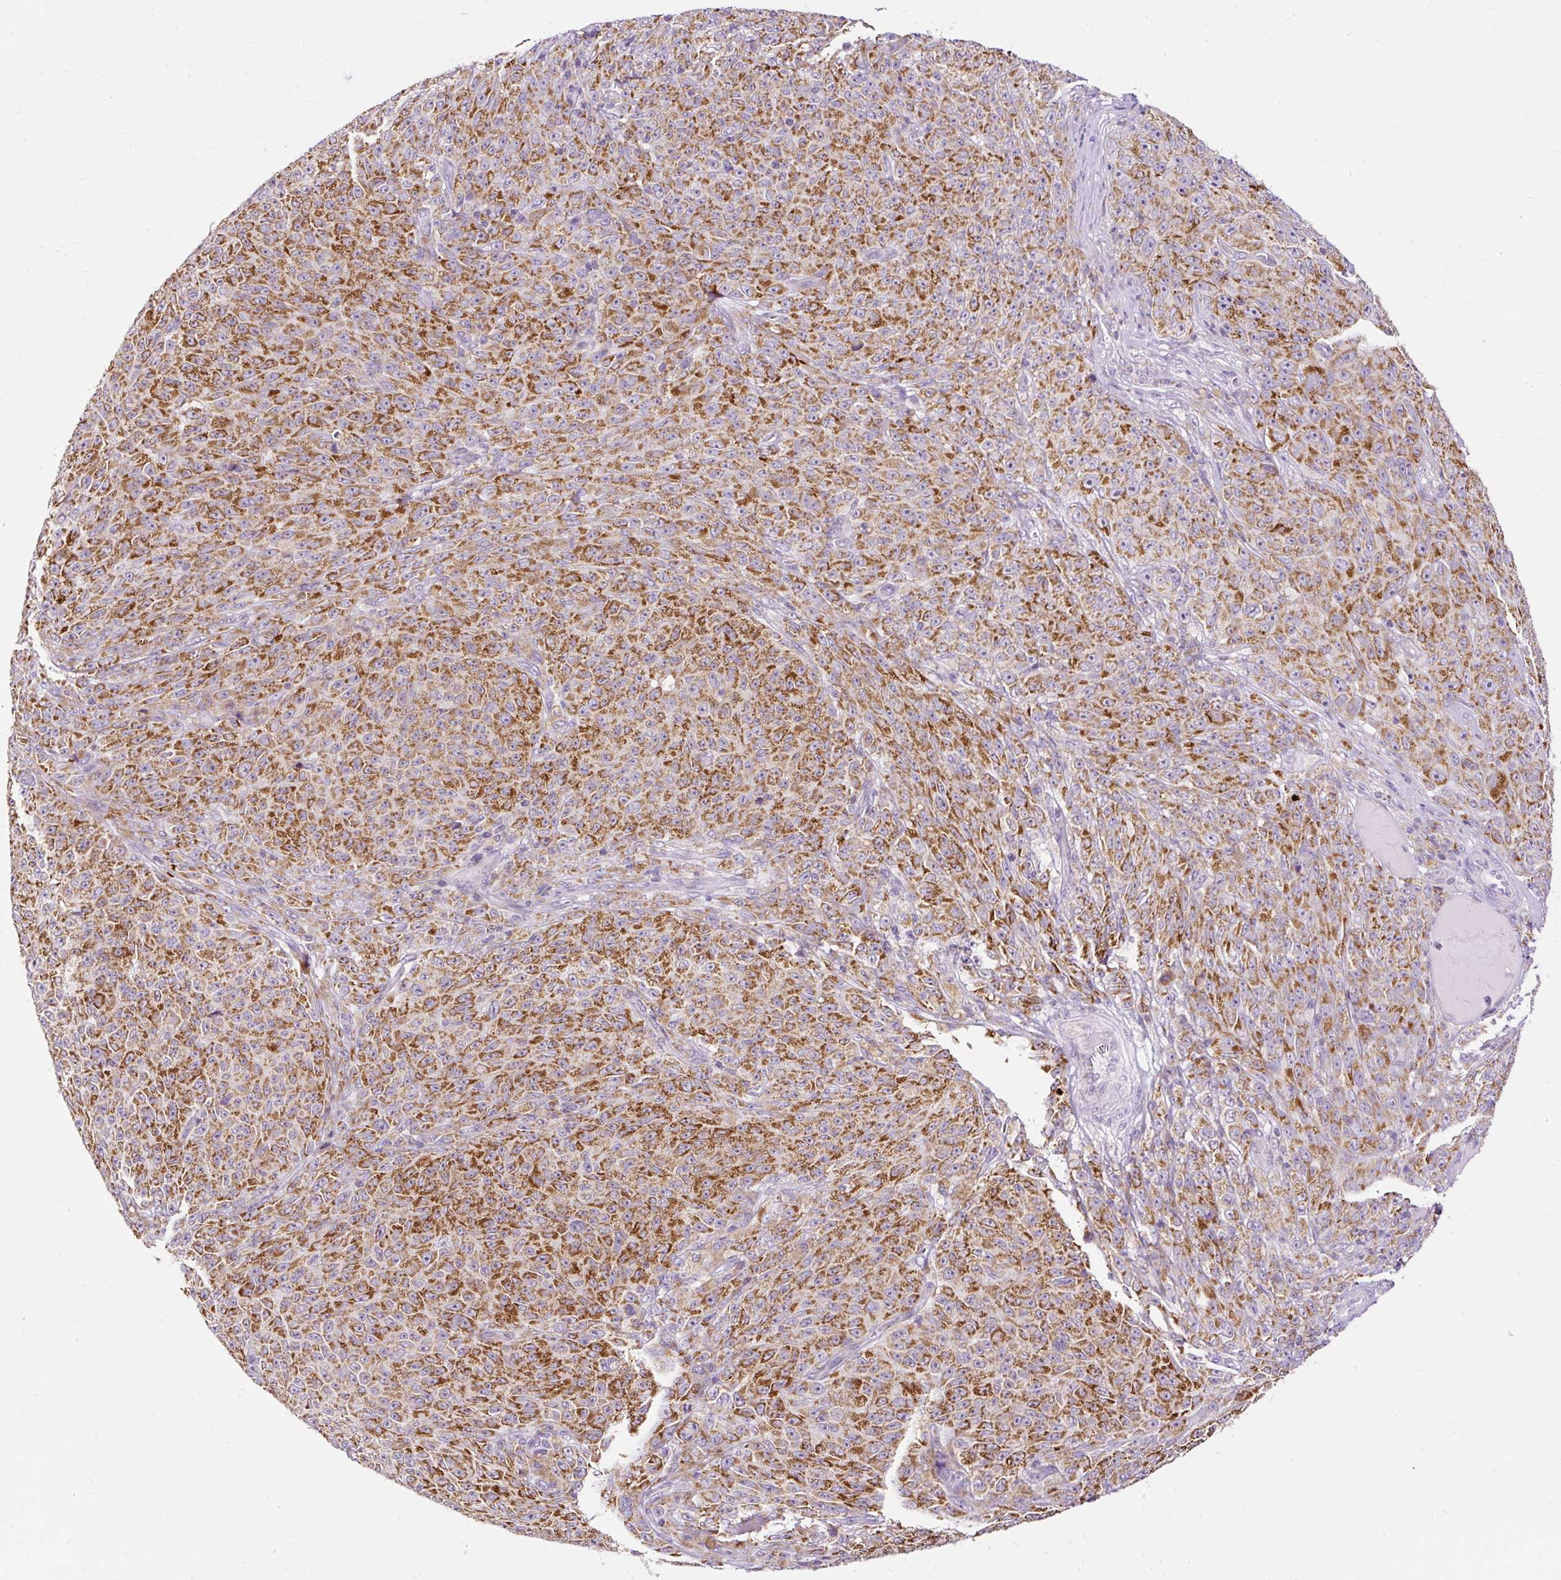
{"staining": {"intensity": "moderate", "quantity": ">75%", "location": "cytoplasmic/membranous"}, "tissue": "melanoma", "cell_type": "Tumor cells", "image_type": "cancer", "snomed": [{"axis": "morphology", "description": "Malignant melanoma, NOS"}, {"axis": "topography", "description": "Skin"}], "caption": "Immunohistochemical staining of human malignant melanoma displays medium levels of moderate cytoplasmic/membranous positivity in approximately >75% of tumor cells. (brown staining indicates protein expression, while blue staining denotes nuclei).", "gene": "FMC1", "patient": {"sex": "female", "age": 82}}